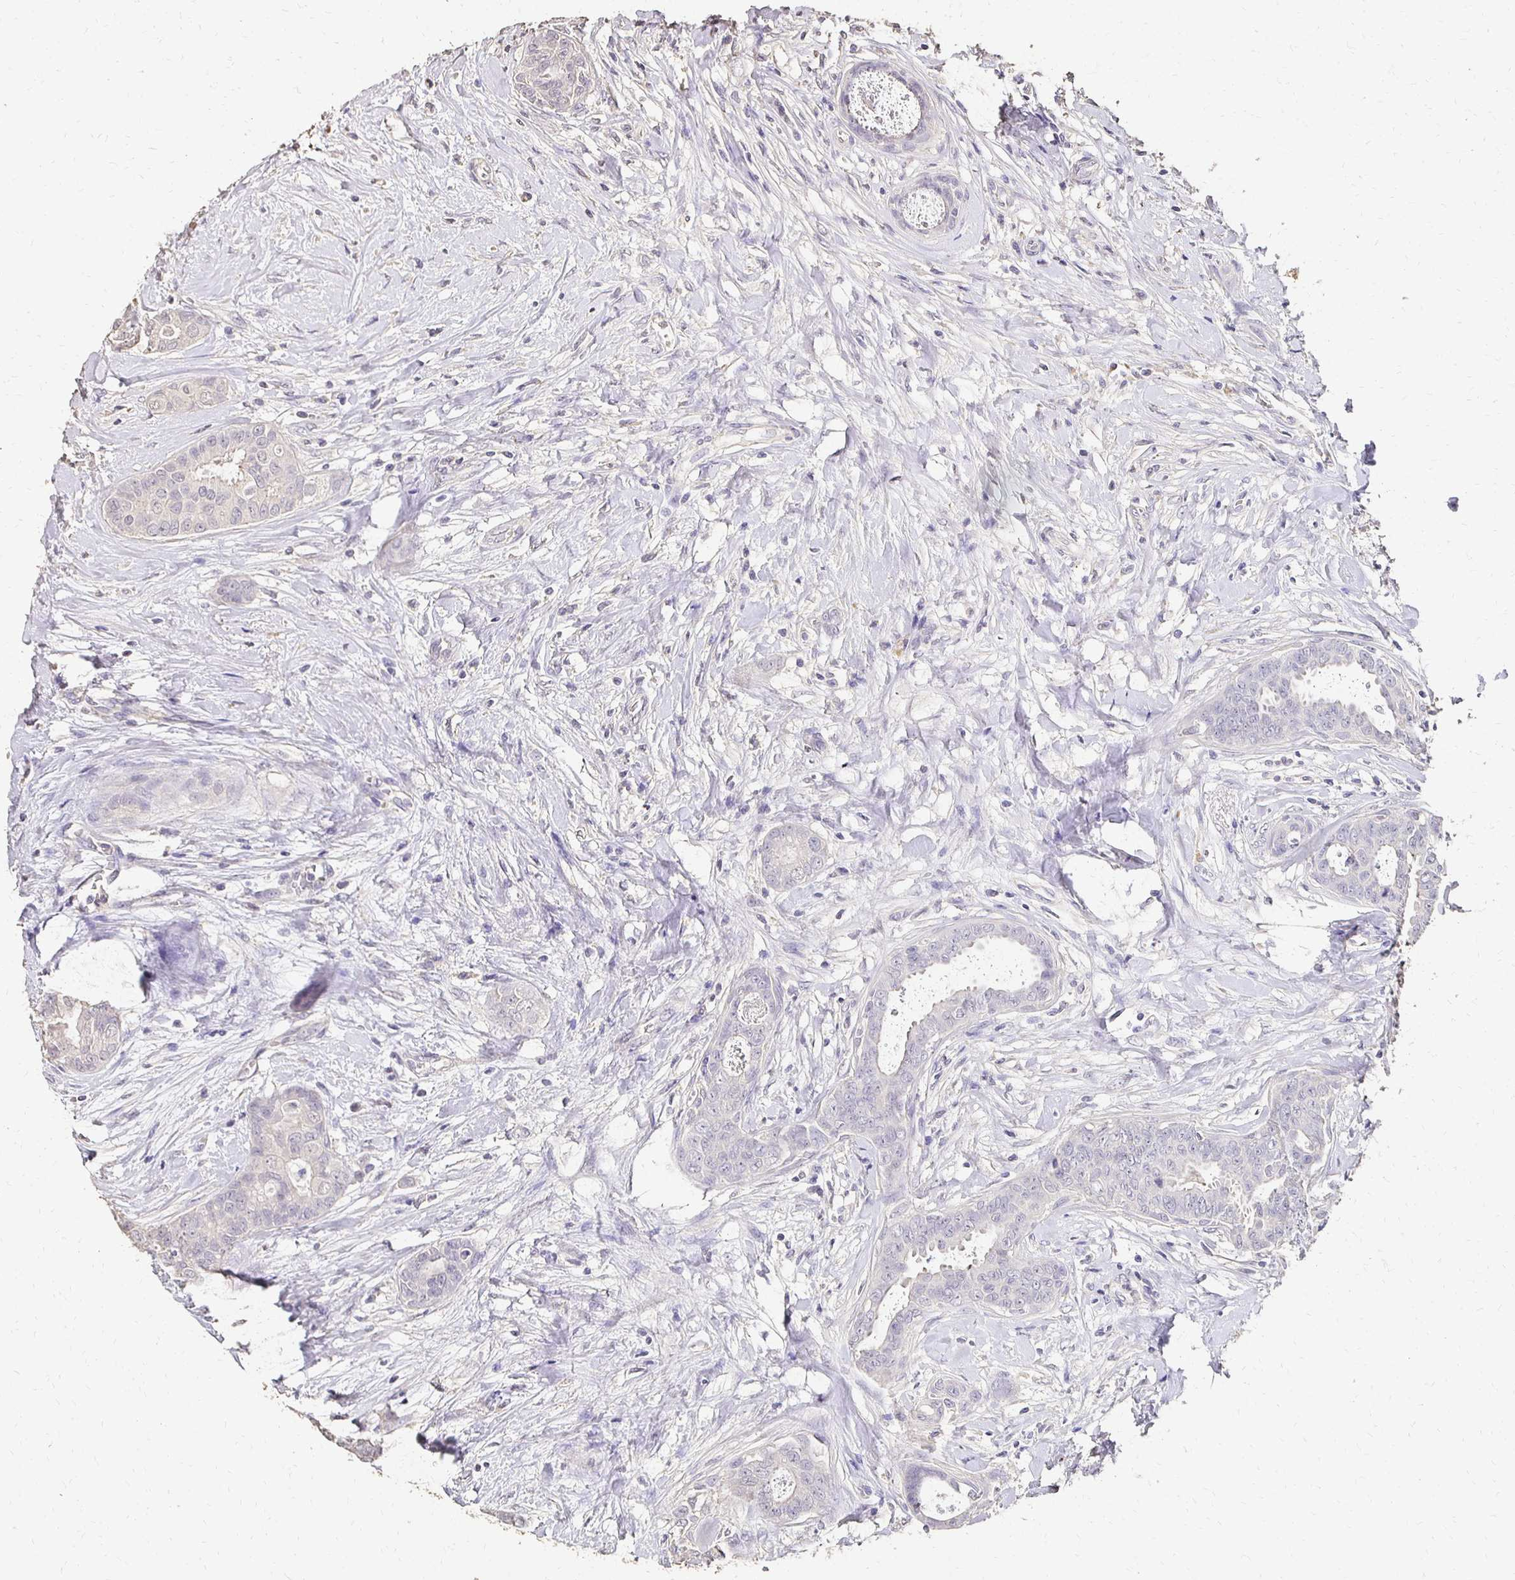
{"staining": {"intensity": "negative", "quantity": "none", "location": "none"}, "tissue": "breast cancer", "cell_type": "Tumor cells", "image_type": "cancer", "snomed": [{"axis": "morphology", "description": "Duct carcinoma"}, {"axis": "topography", "description": "Breast"}], "caption": "Micrograph shows no significant protein staining in tumor cells of breast invasive ductal carcinoma.", "gene": "UGT1A6", "patient": {"sex": "female", "age": 45}}